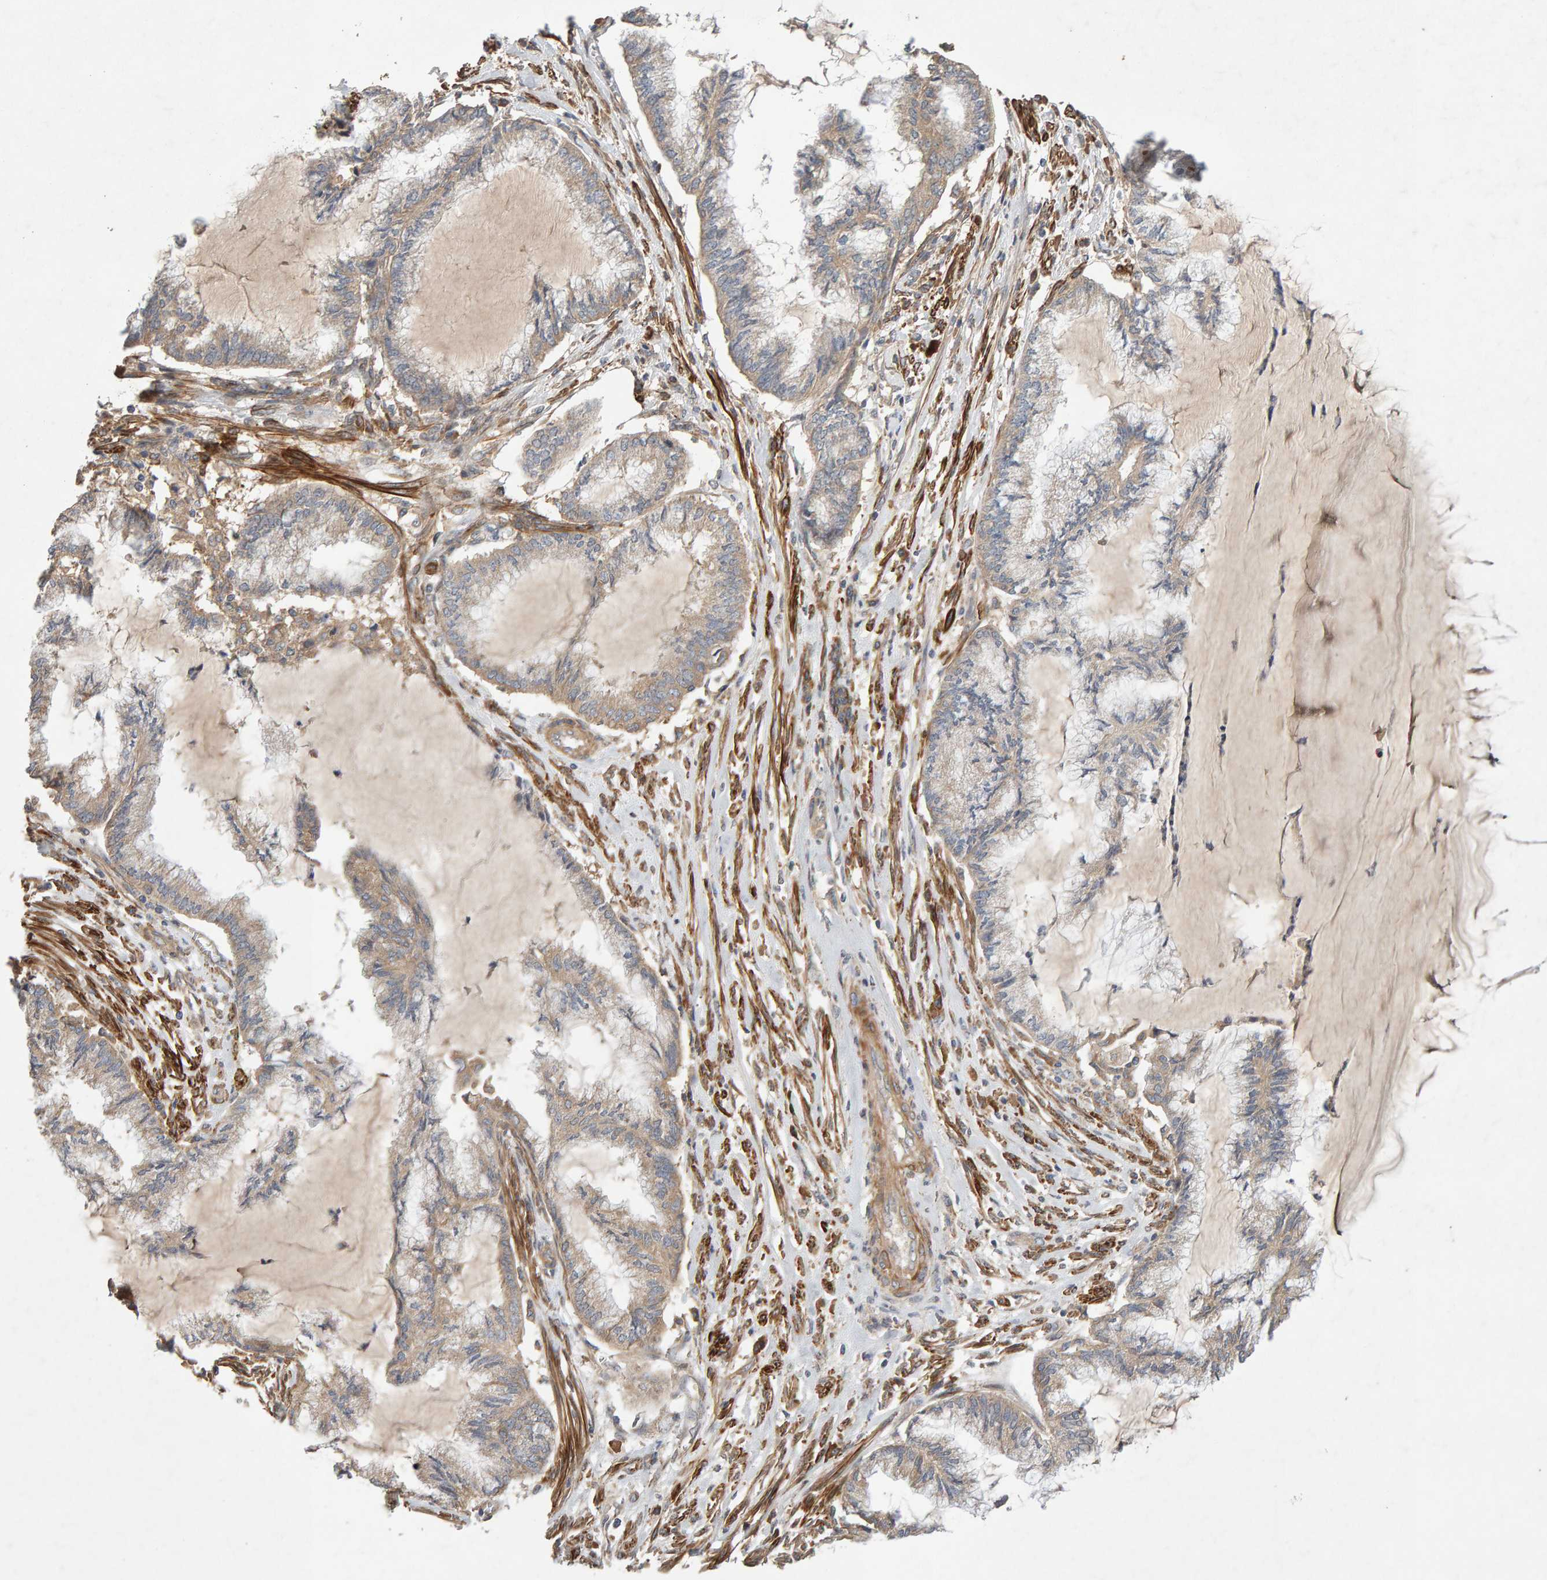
{"staining": {"intensity": "weak", "quantity": ">75%", "location": "cytoplasmic/membranous"}, "tissue": "endometrial cancer", "cell_type": "Tumor cells", "image_type": "cancer", "snomed": [{"axis": "morphology", "description": "Adenocarcinoma, NOS"}, {"axis": "topography", "description": "Endometrium"}], "caption": "Brown immunohistochemical staining in endometrial cancer (adenocarcinoma) demonstrates weak cytoplasmic/membranous staining in about >75% of tumor cells.", "gene": "RNF19A", "patient": {"sex": "female", "age": 86}}